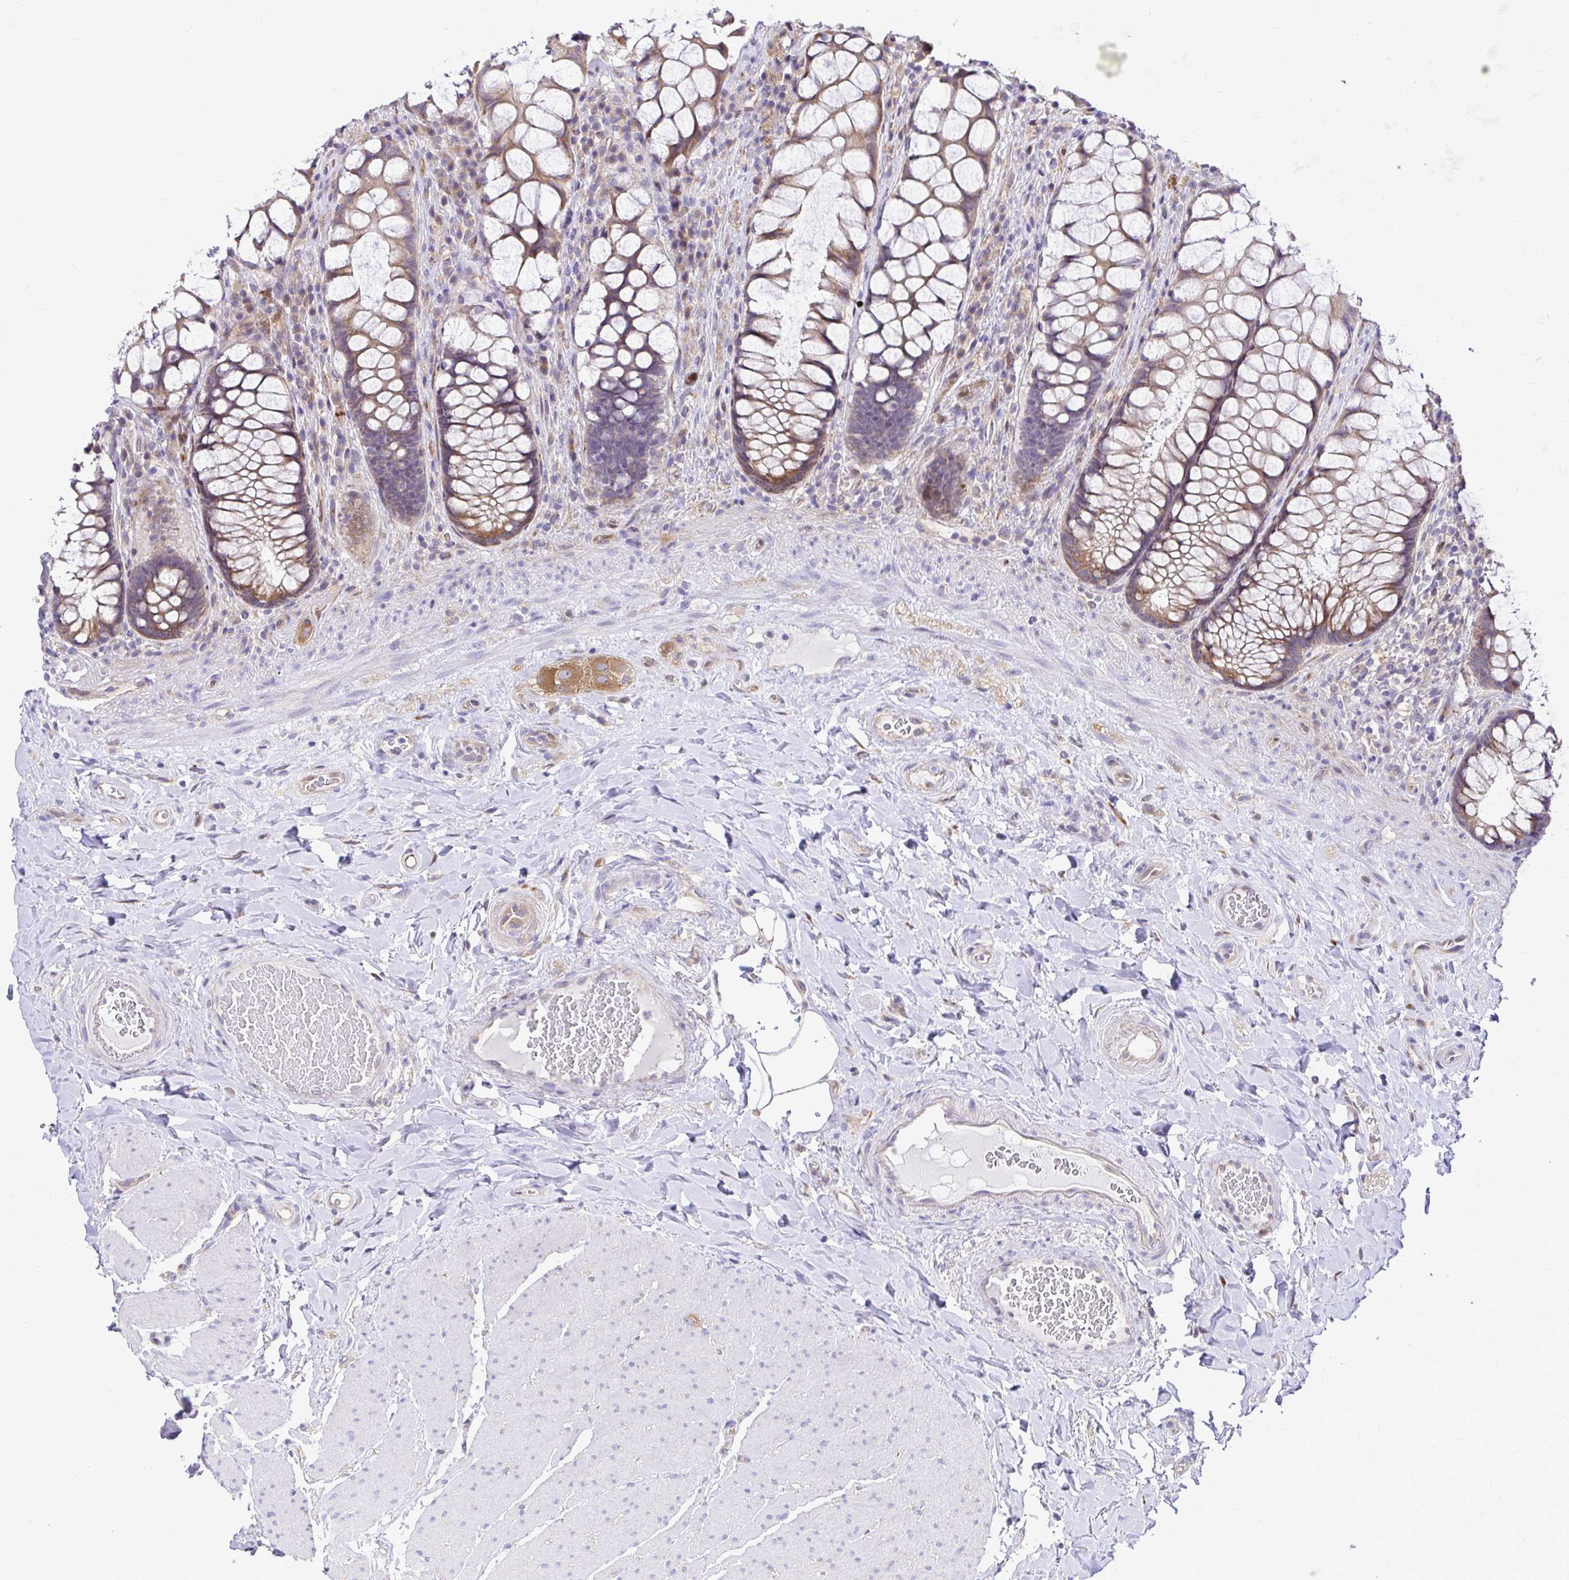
{"staining": {"intensity": "moderate", "quantity": ">75%", "location": "cytoplasmic/membranous"}, "tissue": "rectum", "cell_type": "Glandular cells", "image_type": "normal", "snomed": [{"axis": "morphology", "description": "Normal tissue, NOS"}, {"axis": "topography", "description": "Rectum"}], "caption": "A micrograph of human rectum stained for a protein exhibits moderate cytoplasmic/membranous brown staining in glandular cells. (DAB (3,3'-diaminobenzidine) = brown stain, brightfield microscopy at high magnification).", "gene": "GABBR2", "patient": {"sex": "female", "age": 58}}